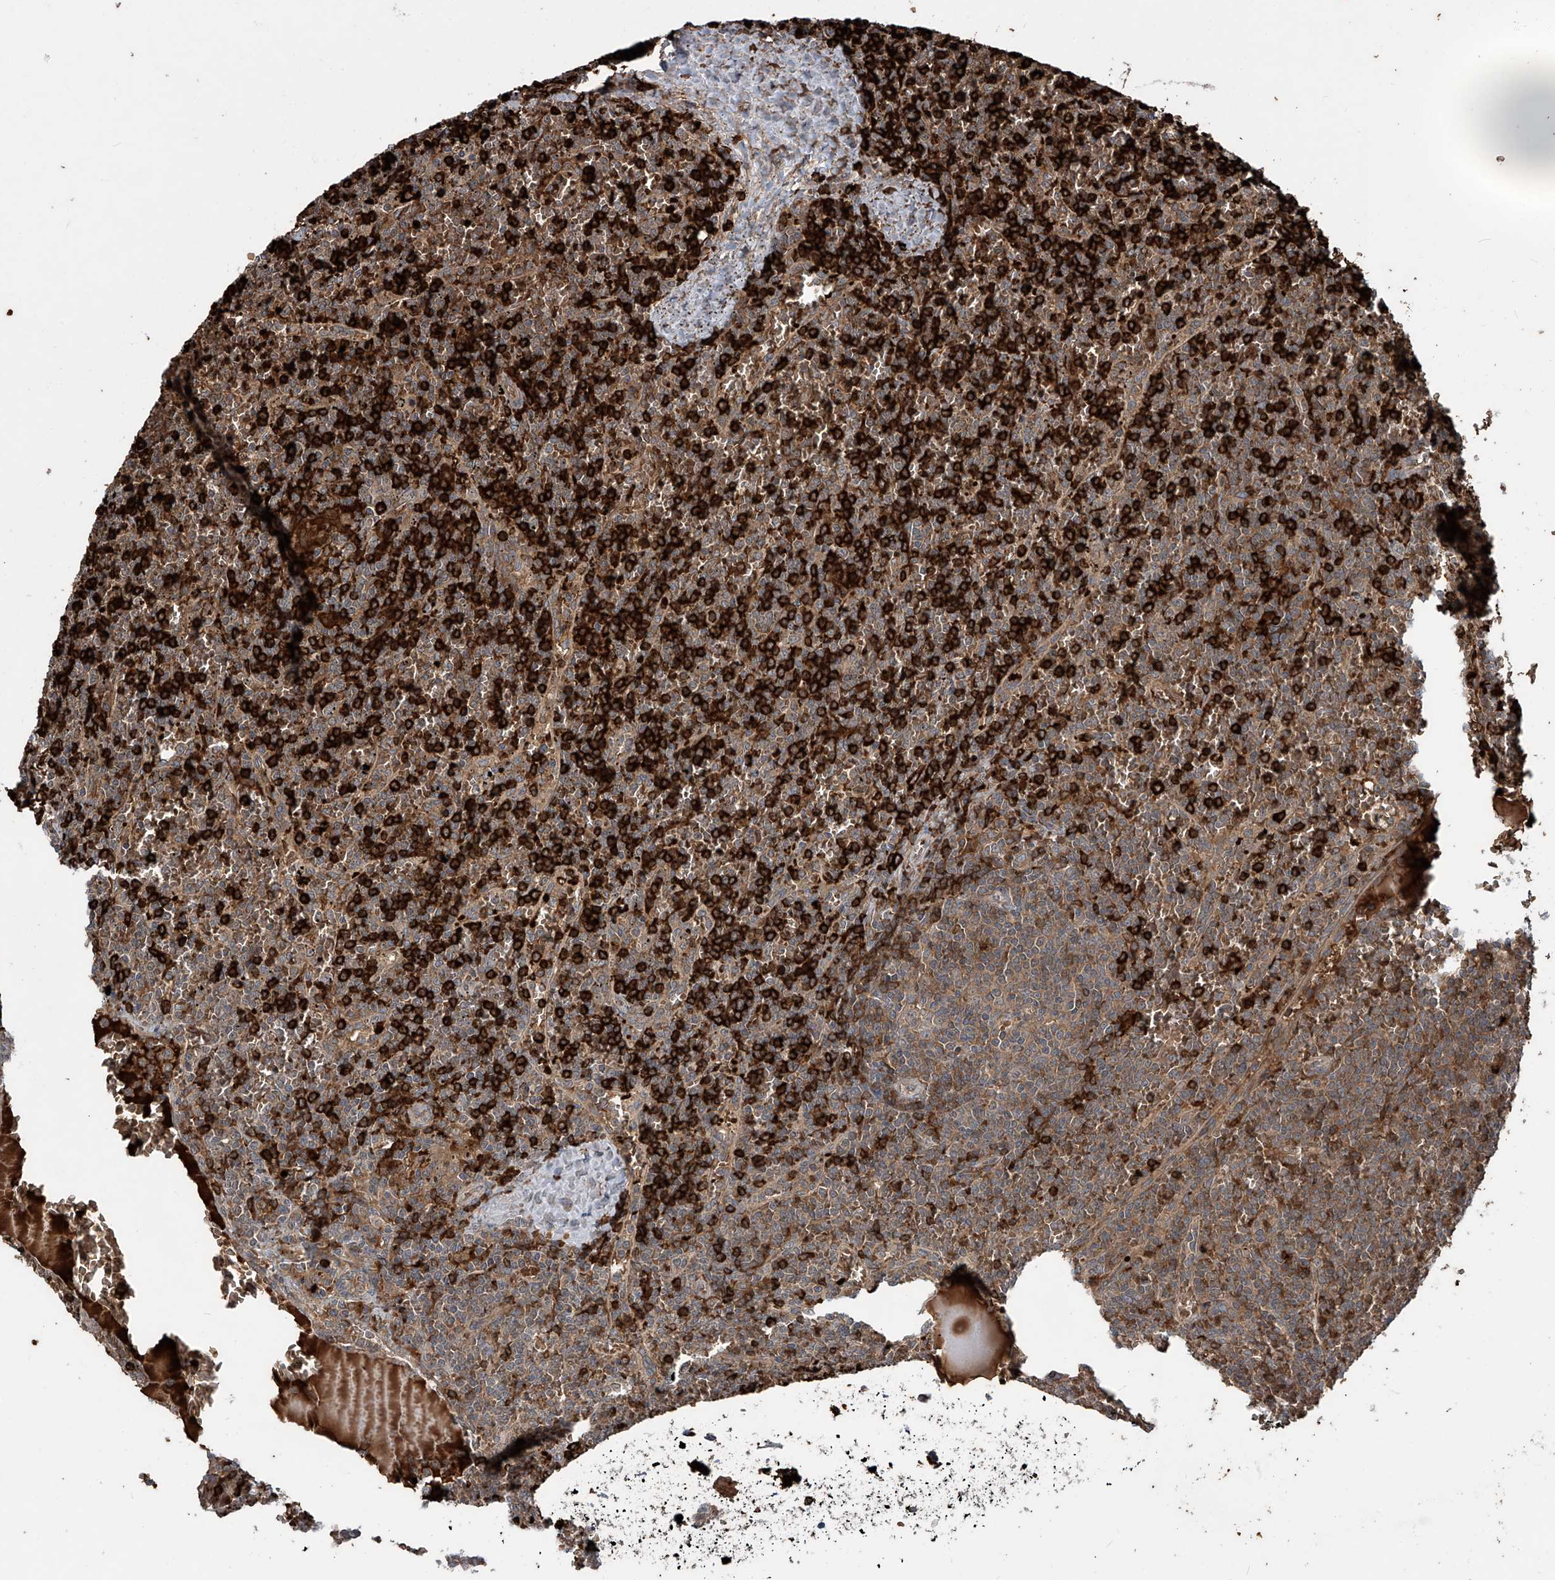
{"staining": {"intensity": "moderate", "quantity": ">75%", "location": "cytoplasmic/membranous"}, "tissue": "lymphoma", "cell_type": "Tumor cells", "image_type": "cancer", "snomed": [{"axis": "morphology", "description": "Malignant lymphoma, non-Hodgkin's type, Low grade"}, {"axis": "topography", "description": "Spleen"}], "caption": "A histopathology image of human low-grade malignant lymphoma, non-Hodgkin's type stained for a protein reveals moderate cytoplasmic/membranous brown staining in tumor cells.", "gene": "ZDHHC9", "patient": {"sex": "female", "age": 19}}